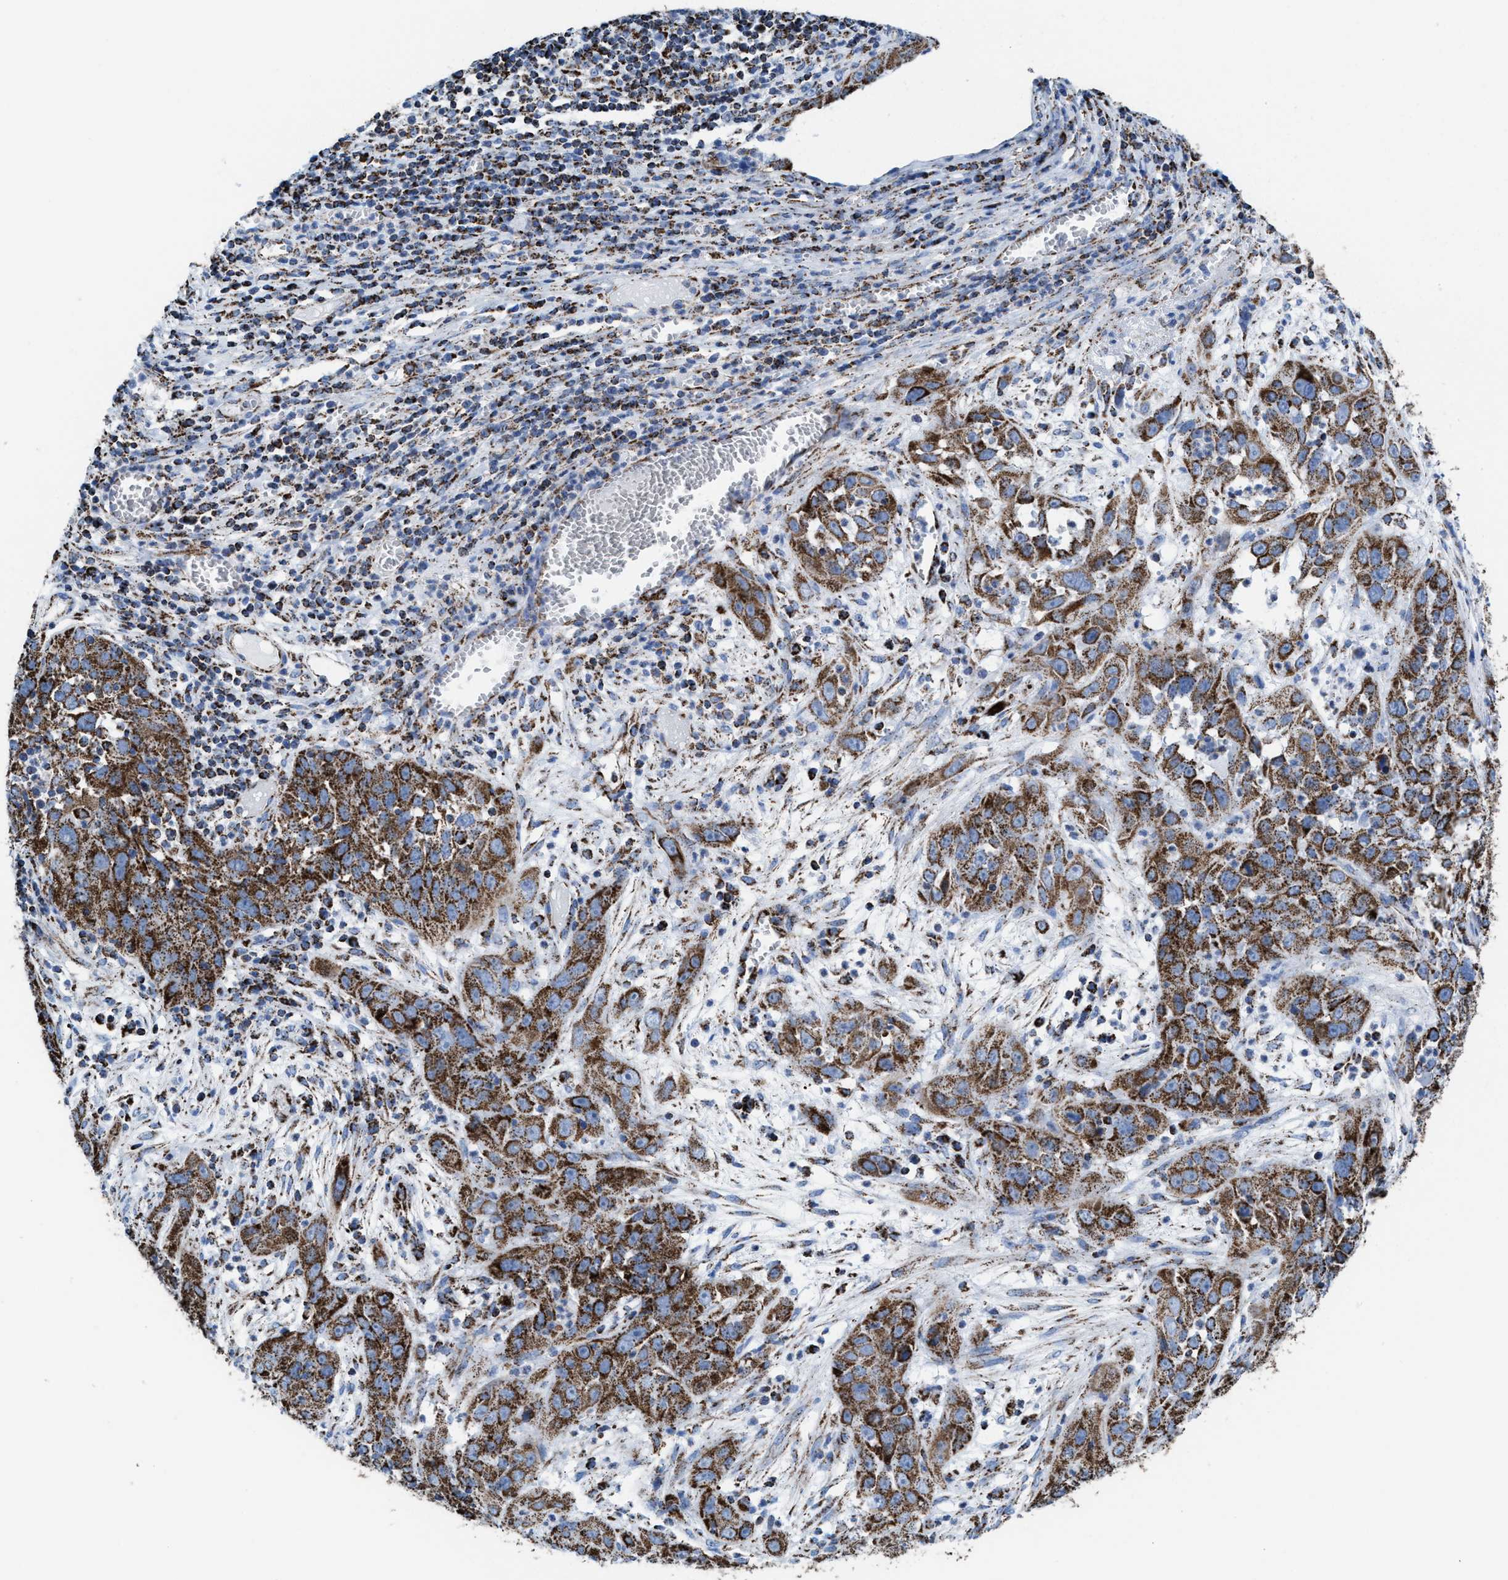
{"staining": {"intensity": "strong", "quantity": ">75%", "location": "cytoplasmic/membranous"}, "tissue": "cervical cancer", "cell_type": "Tumor cells", "image_type": "cancer", "snomed": [{"axis": "morphology", "description": "Squamous cell carcinoma, NOS"}, {"axis": "topography", "description": "Cervix"}], "caption": "Strong cytoplasmic/membranous positivity for a protein is seen in about >75% of tumor cells of cervical squamous cell carcinoma using IHC.", "gene": "ECHS1", "patient": {"sex": "female", "age": 32}}